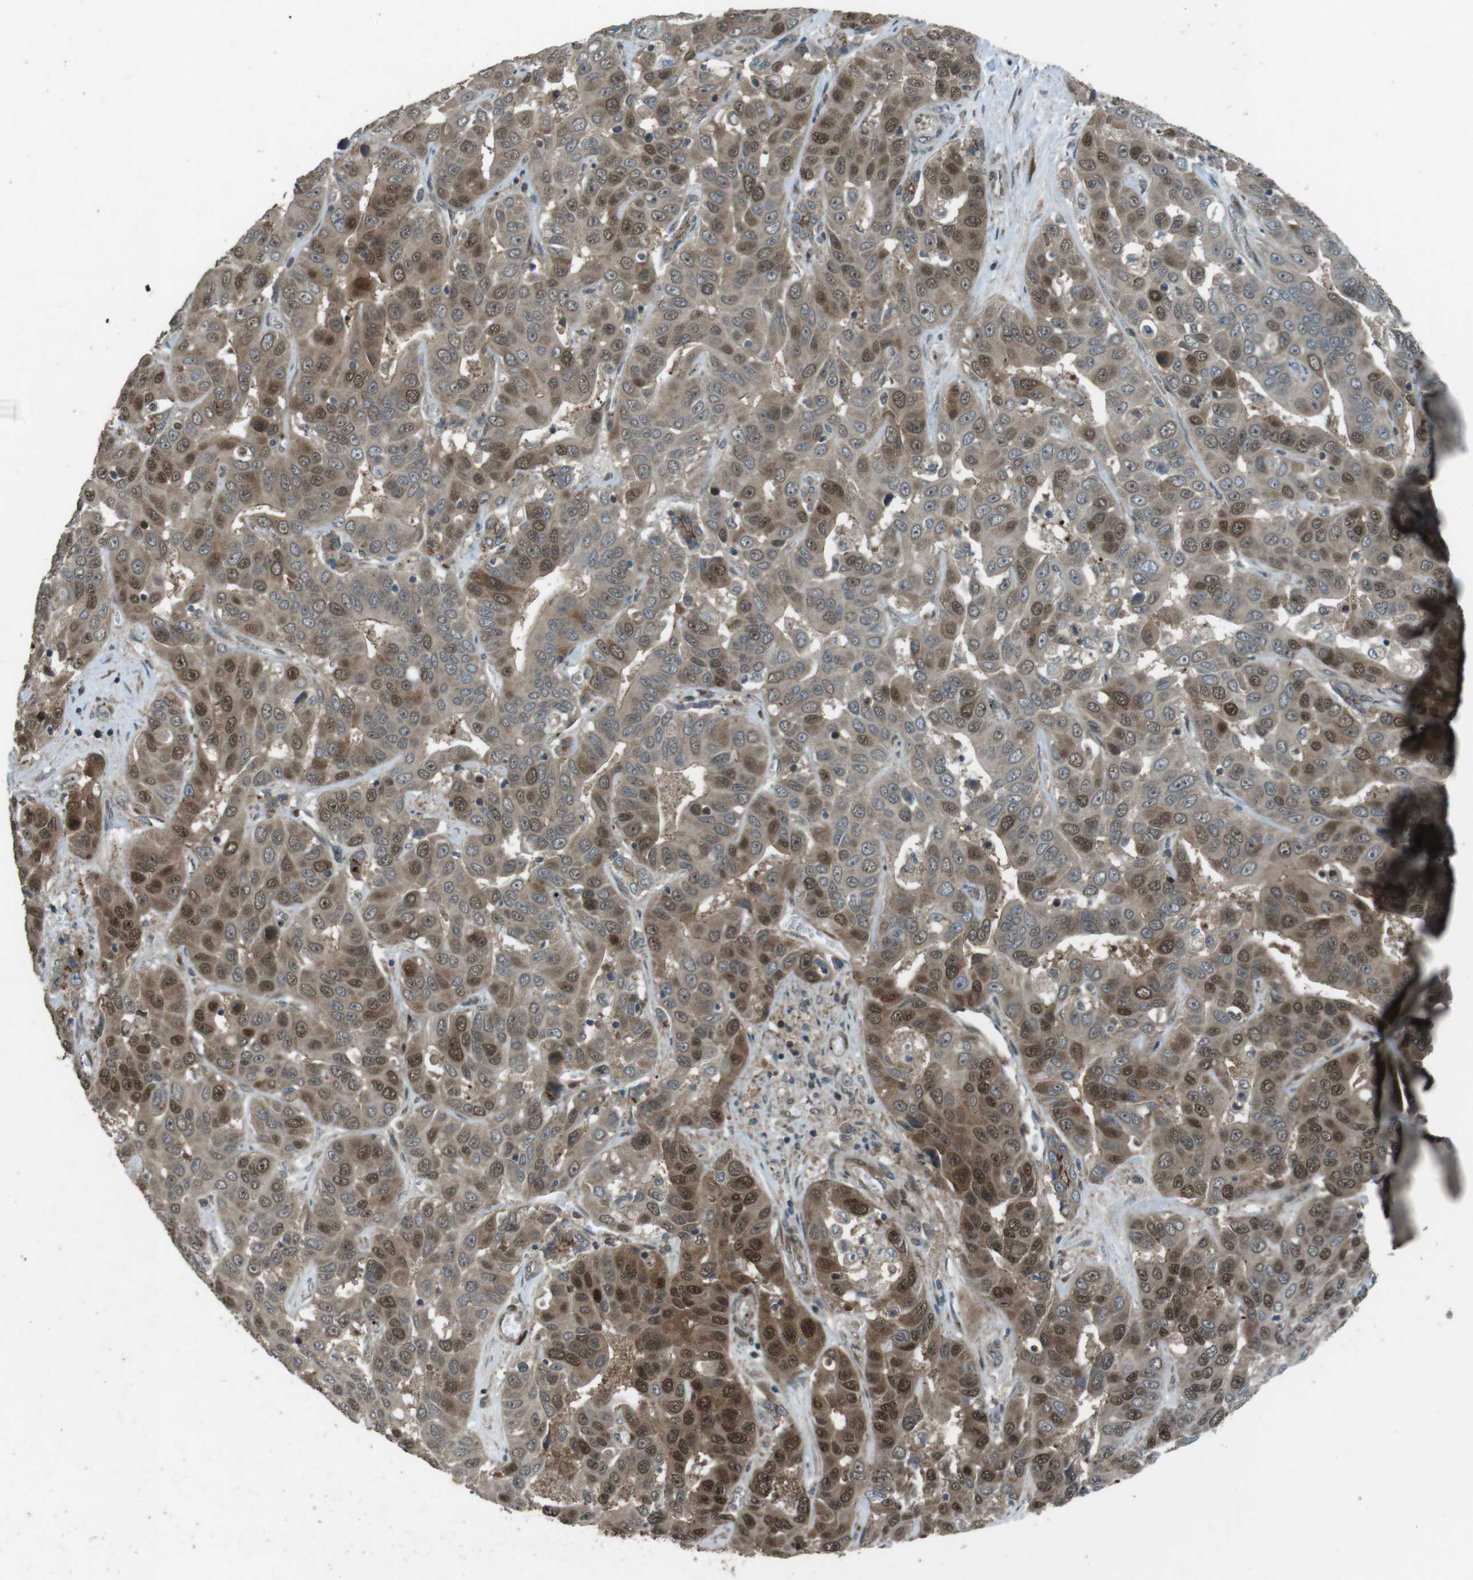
{"staining": {"intensity": "moderate", "quantity": ">75%", "location": "cytoplasmic/membranous,nuclear"}, "tissue": "liver cancer", "cell_type": "Tumor cells", "image_type": "cancer", "snomed": [{"axis": "morphology", "description": "Cholangiocarcinoma"}, {"axis": "topography", "description": "Liver"}], "caption": "Immunohistochemistry photomicrograph of neoplastic tissue: human liver cancer (cholangiocarcinoma) stained using immunohistochemistry (IHC) exhibits medium levels of moderate protein expression localized specifically in the cytoplasmic/membranous and nuclear of tumor cells, appearing as a cytoplasmic/membranous and nuclear brown color.", "gene": "ZNF330", "patient": {"sex": "female", "age": 52}}